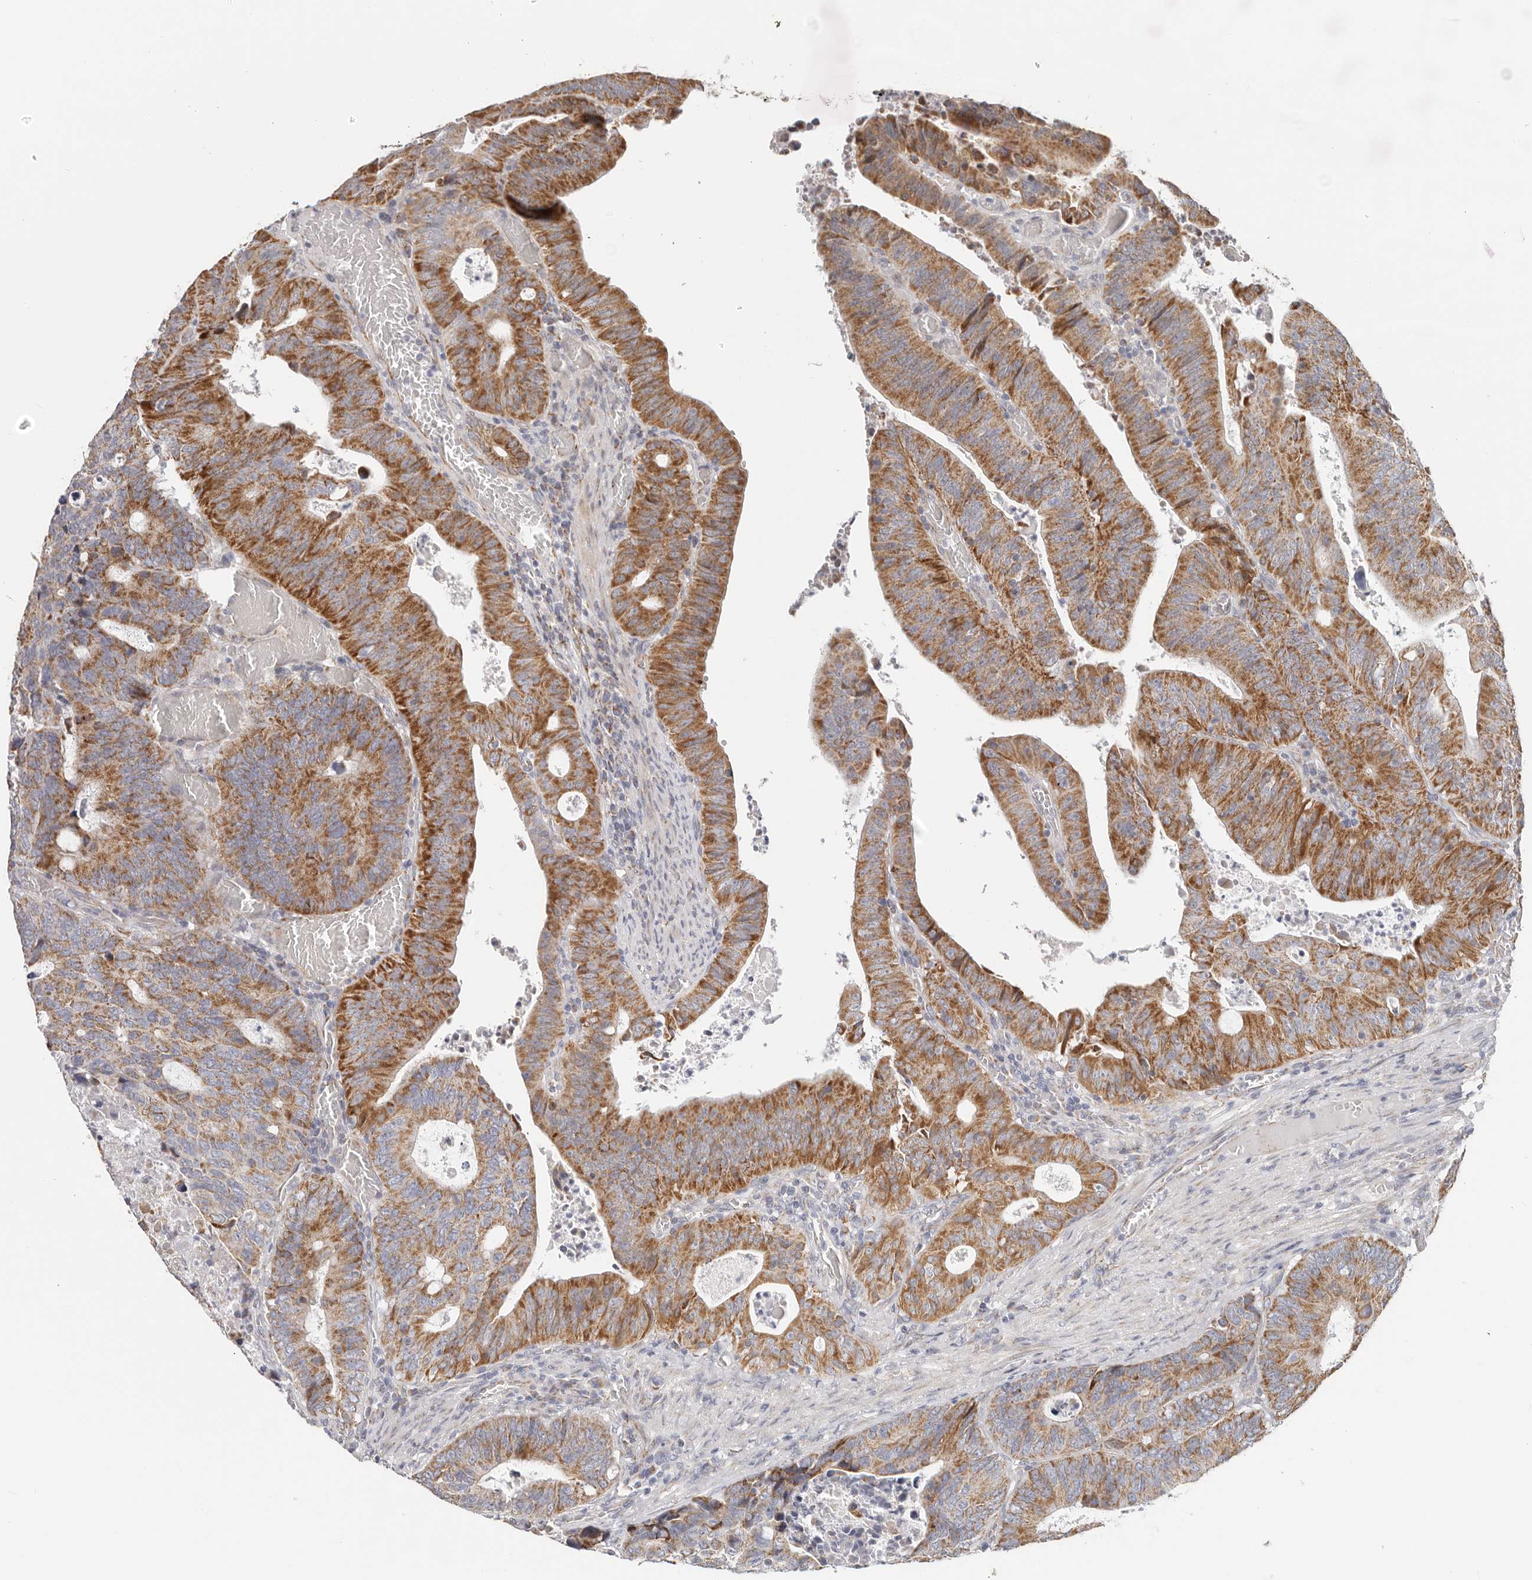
{"staining": {"intensity": "strong", "quantity": "25%-75%", "location": "cytoplasmic/membranous"}, "tissue": "colorectal cancer", "cell_type": "Tumor cells", "image_type": "cancer", "snomed": [{"axis": "morphology", "description": "Adenocarcinoma, NOS"}, {"axis": "topography", "description": "Colon"}], "caption": "Immunohistochemical staining of human colorectal cancer (adenocarcinoma) demonstrates strong cytoplasmic/membranous protein positivity in about 25%-75% of tumor cells.", "gene": "AFDN", "patient": {"sex": "male", "age": 87}}